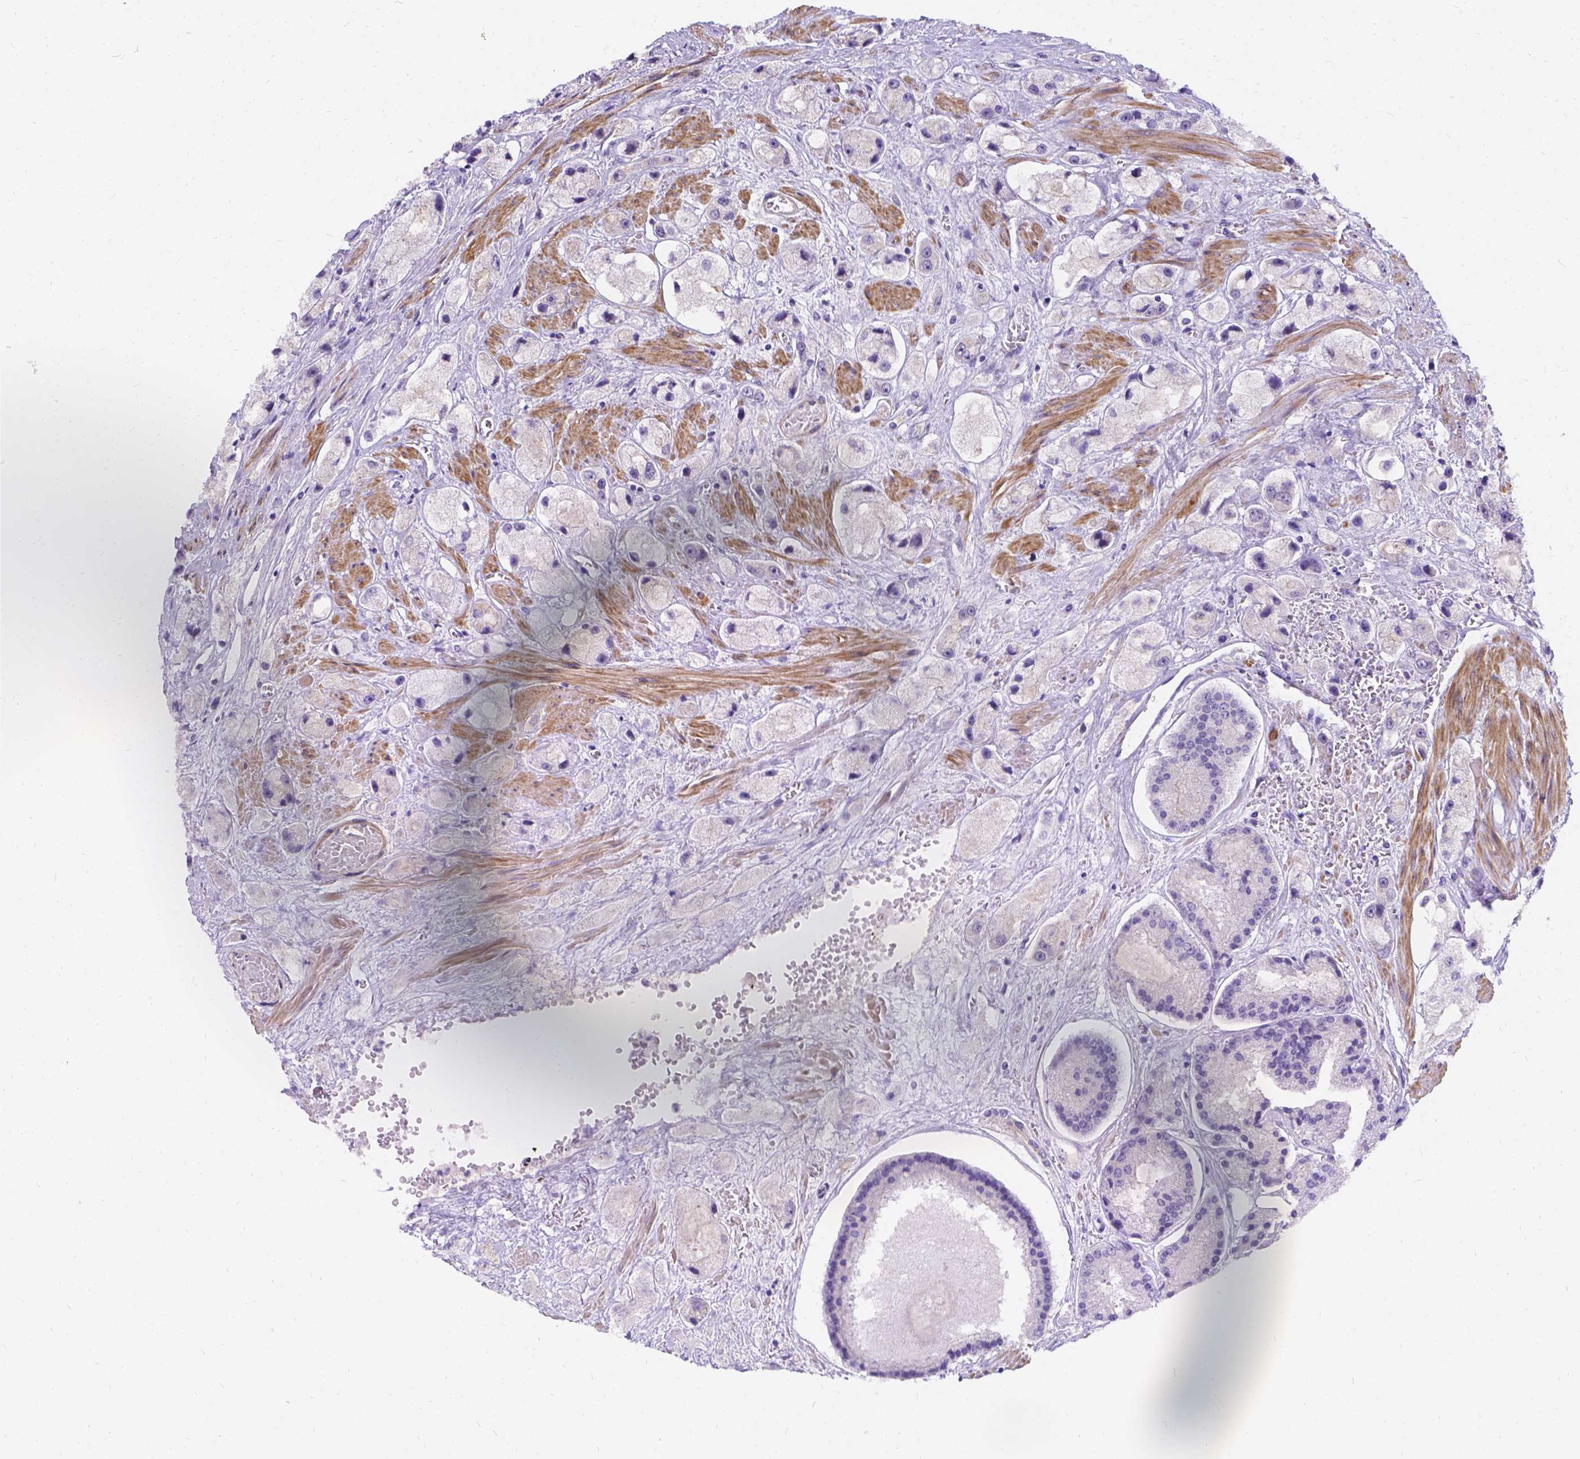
{"staining": {"intensity": "negative", "quantity": "none", "location": "none"}, "tissue": "prostate cancer", "cell_type": "Tumor cells", "image_type": "cancer", "snomed": [{"axis": "morphology", "description": "Adenocarcinoma, High grade"}, {"axis": "topography", "description": "Prostate"}], "caption": "The histopathology image displays no staining of tumor cells in prostate cancer. Brightfield microscopy of immunohistochemistry stained with DAB (brown) and hematoxylin (blue), captured at high magnification.", "gene": "PALS1", "patient": {"sex": "male", "age": 67}}